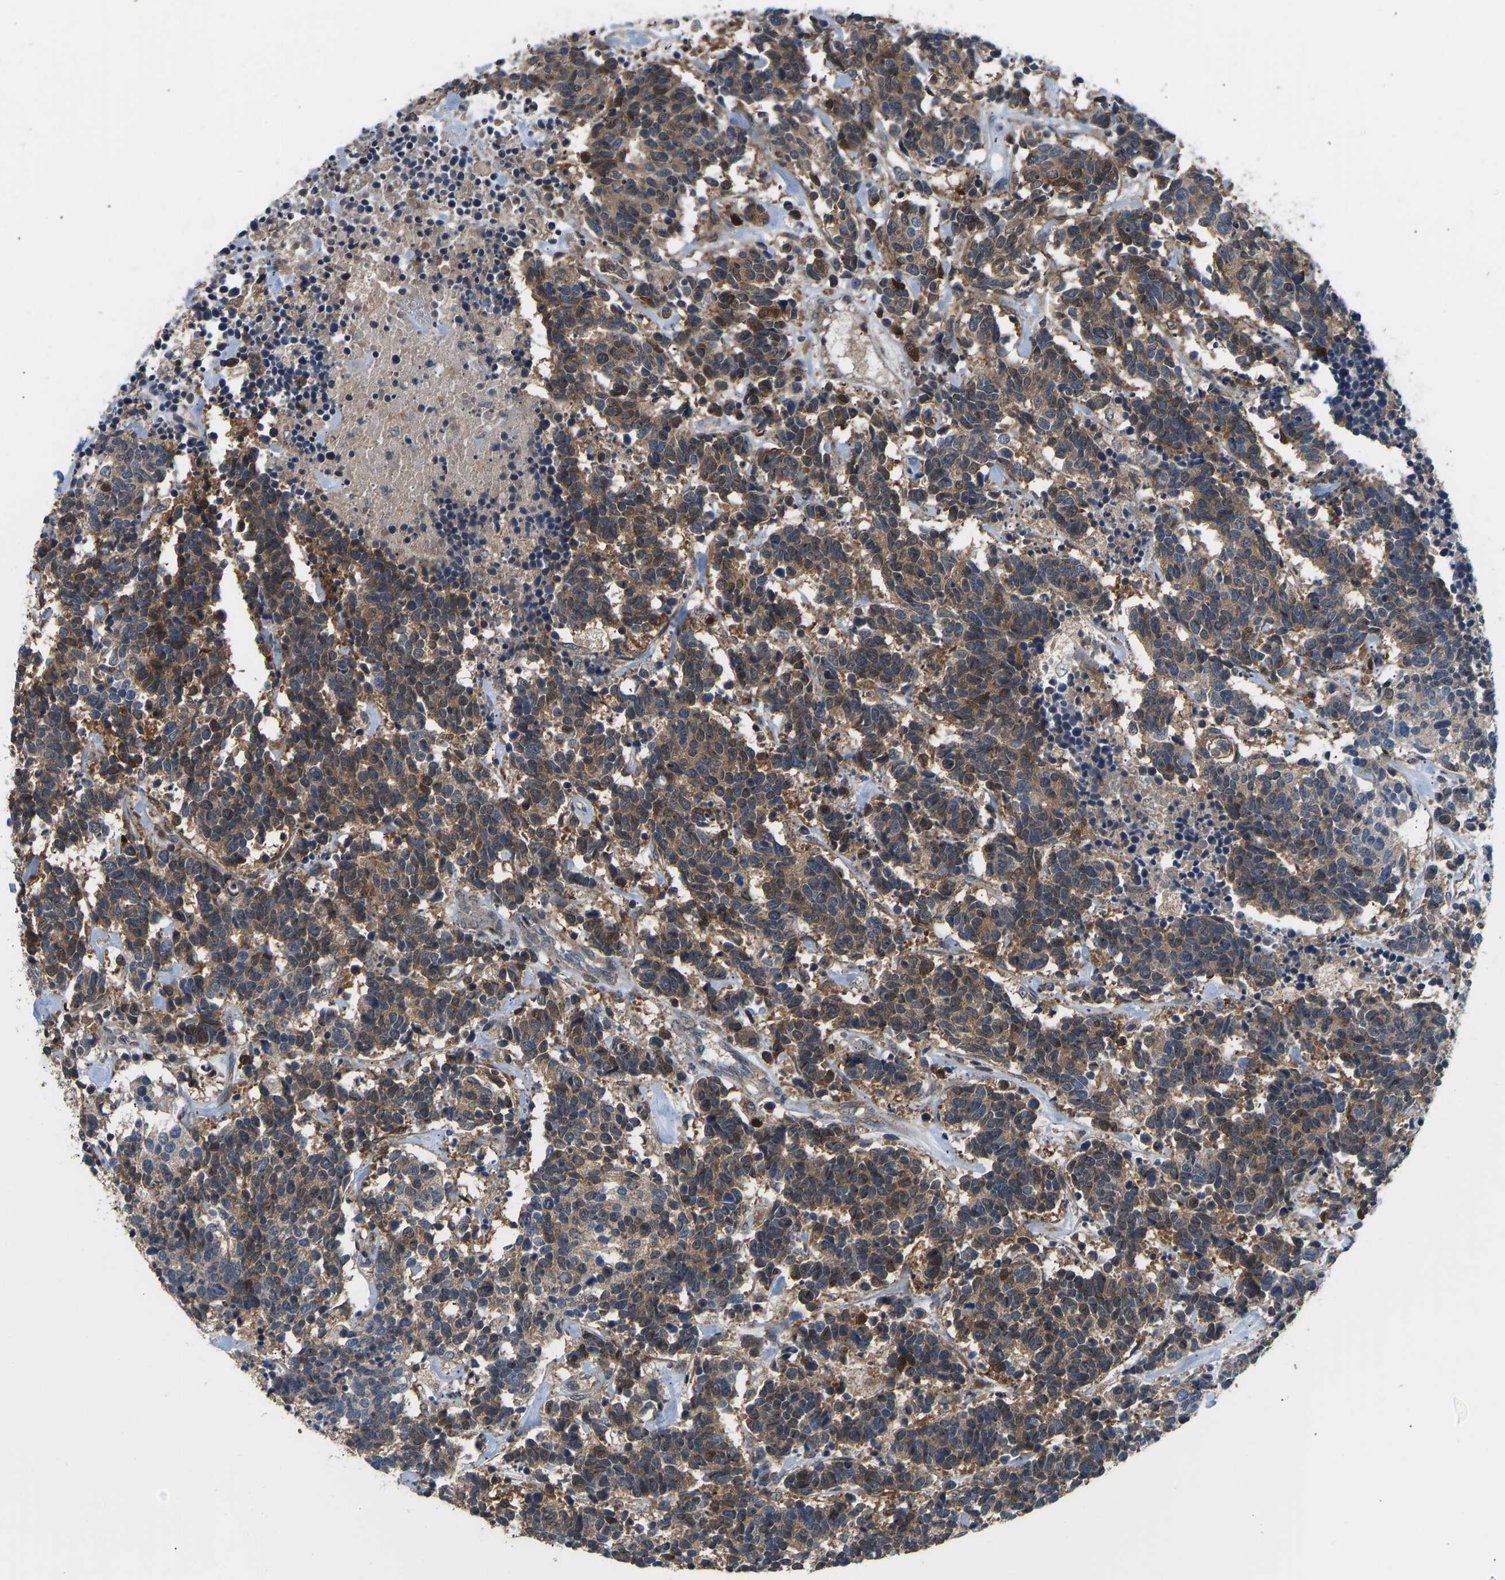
{"staining": {"intensity": "moderate", "quantity": ">75%", "location": "cytoplasmic/membranous"}, "tissue": "carcinoid", "cell_type": "Tumor cells", "image_type": "cancer", "snomed": [{"axis": "morphology", "description": "Carcinoma, NOS"}, {"axis": "morphology", "description": "Carcinoid, malignant, NOS"}, {"axis": "topography", "description": "Urinary bladder"}], "caption": "Brown immunohistochemical staining in carcinoma displays moderate cytoplasmic/membranous positivity in approximately >75% of tumor cells. (IHC, brightfield microscopy, high magnification).", "gene": "RBP1", "patient": {"sex": "male", "age": 57}}